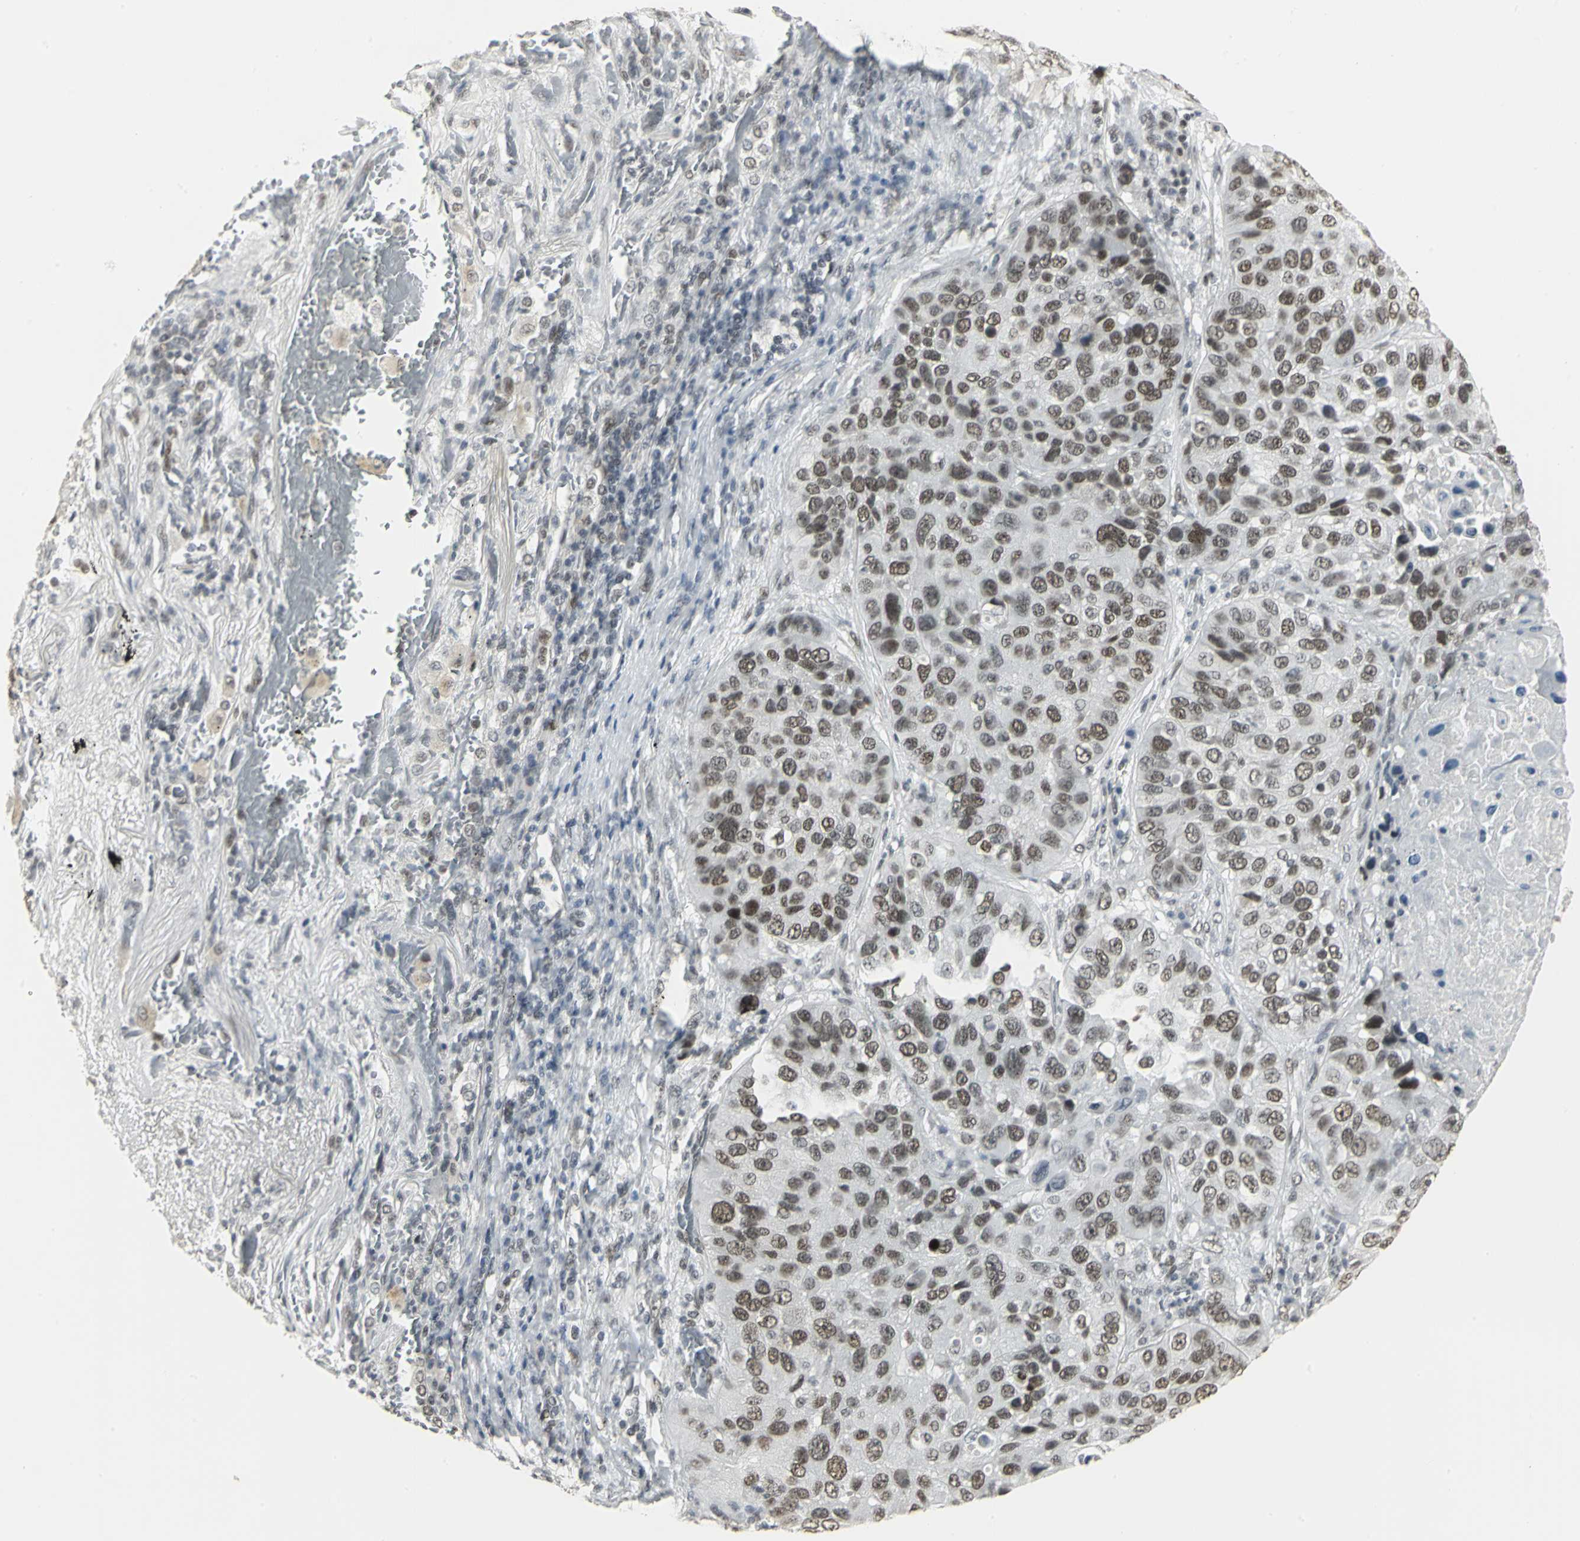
{"staining": {"intensity": "strong", "quantity": ">75%", "location": "nuclear"}, "tissue": "lung cancer", "cell_type": "Tumor cells", "image_type": "cancer", "snomed": [{"axis": "morphology", "description": "Squamous cell carcinoma, NOS"}, {"axis": "topography", "description": "Lung"}], "caption": "Human lung cancer (squamous cell carcinoma) stained with a brown dye reveals strong nuclear positive positivity in about >75% of tumor cells.", "gene": "CBX3", "patient": {"sex": "male", "age": 57}}